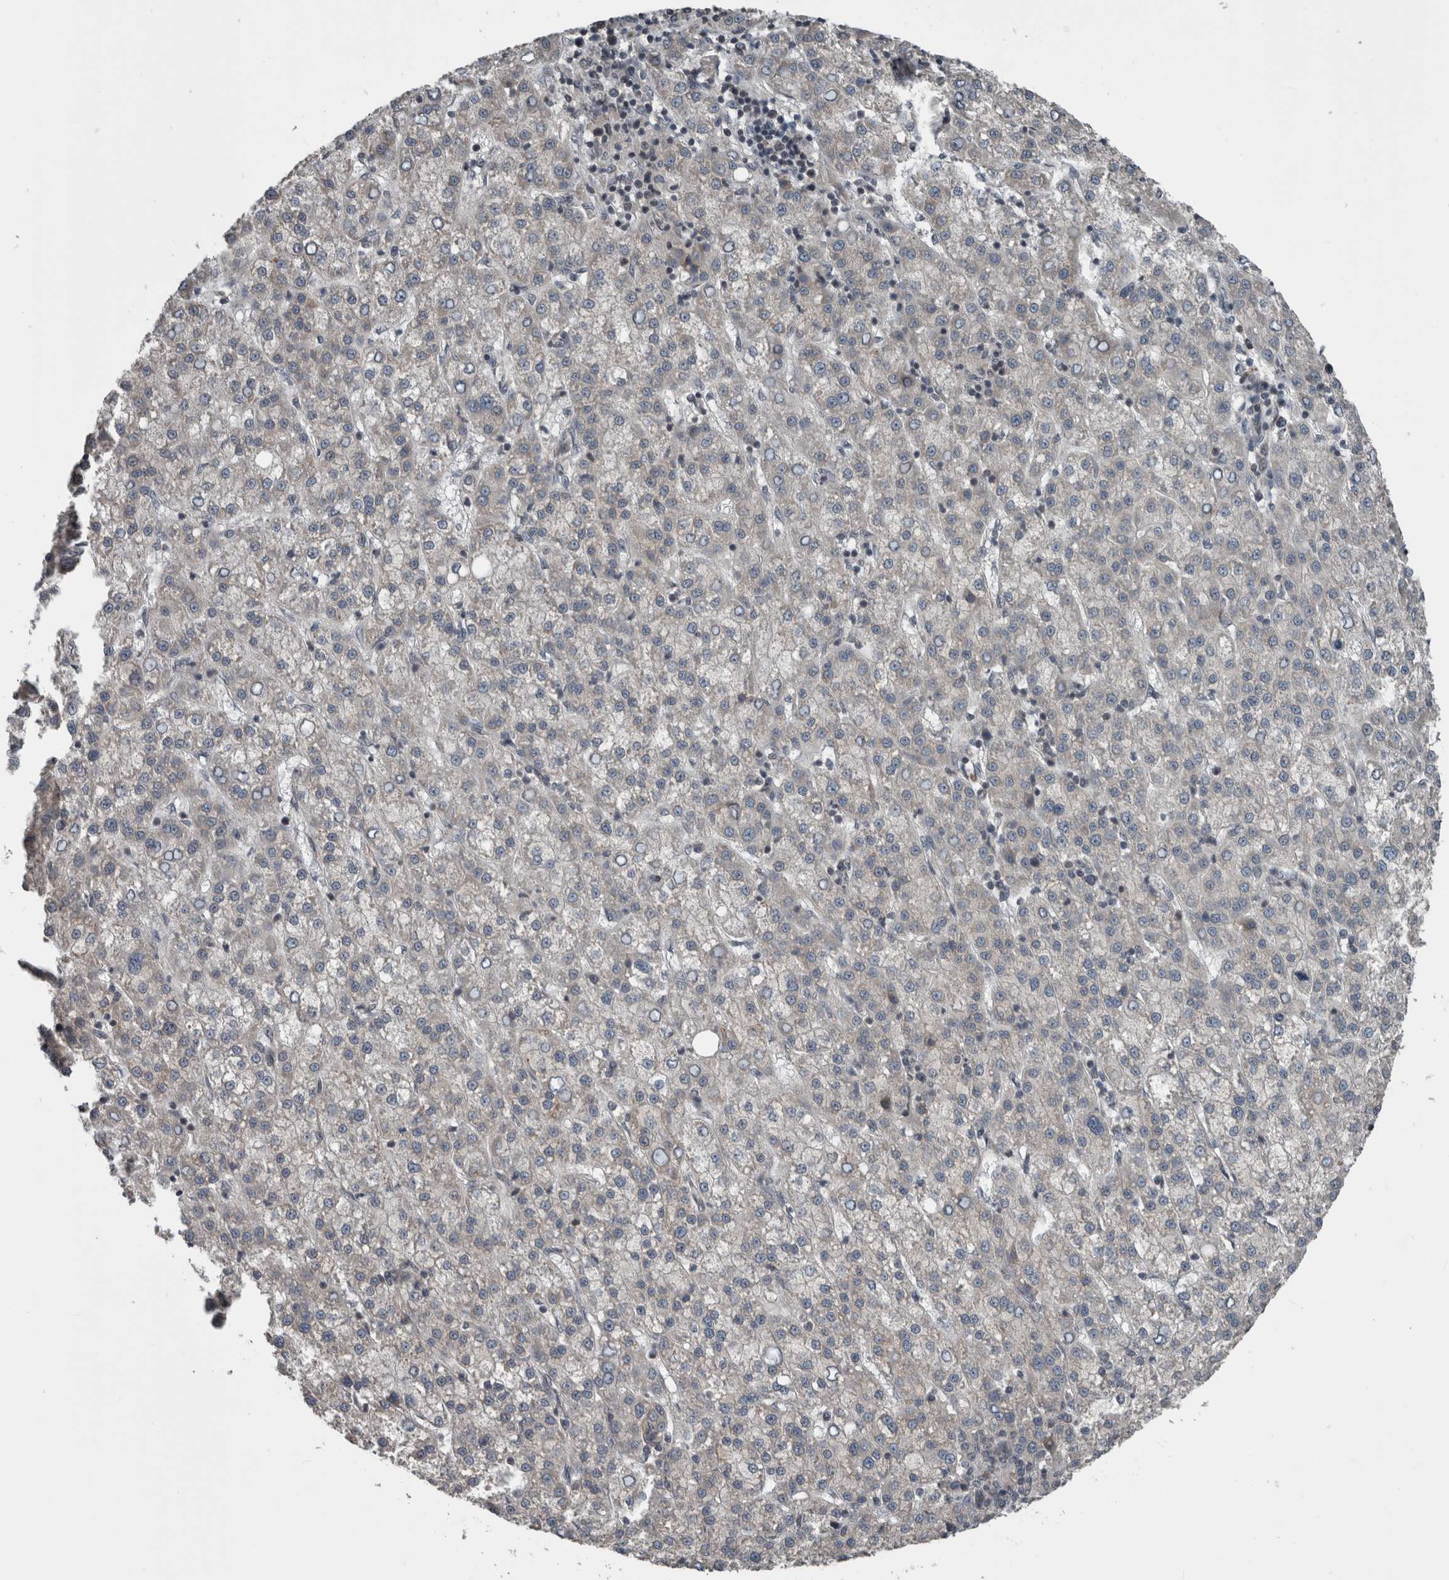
{"staining": {"intensity": "negative", "quantity": "none", "location": "none"}, "tissue": "liver cancer", "cell_type": "Tumor cells", "image_type": "cancer", "snomed": [{"axis": "morphology", "description": "Carcinoma, Hepatocellular, NOS"}, {"axis": "topography", "description": "Liver"}], "caption": "IHC photomicrograph of neoplastic tissue: human liver hepatocellular carcinoma stained with DAB demonstrates no significant protein staining in tumor cells.", "gene": "ENY2", "patient": {"sex": "female", "age": 58}}